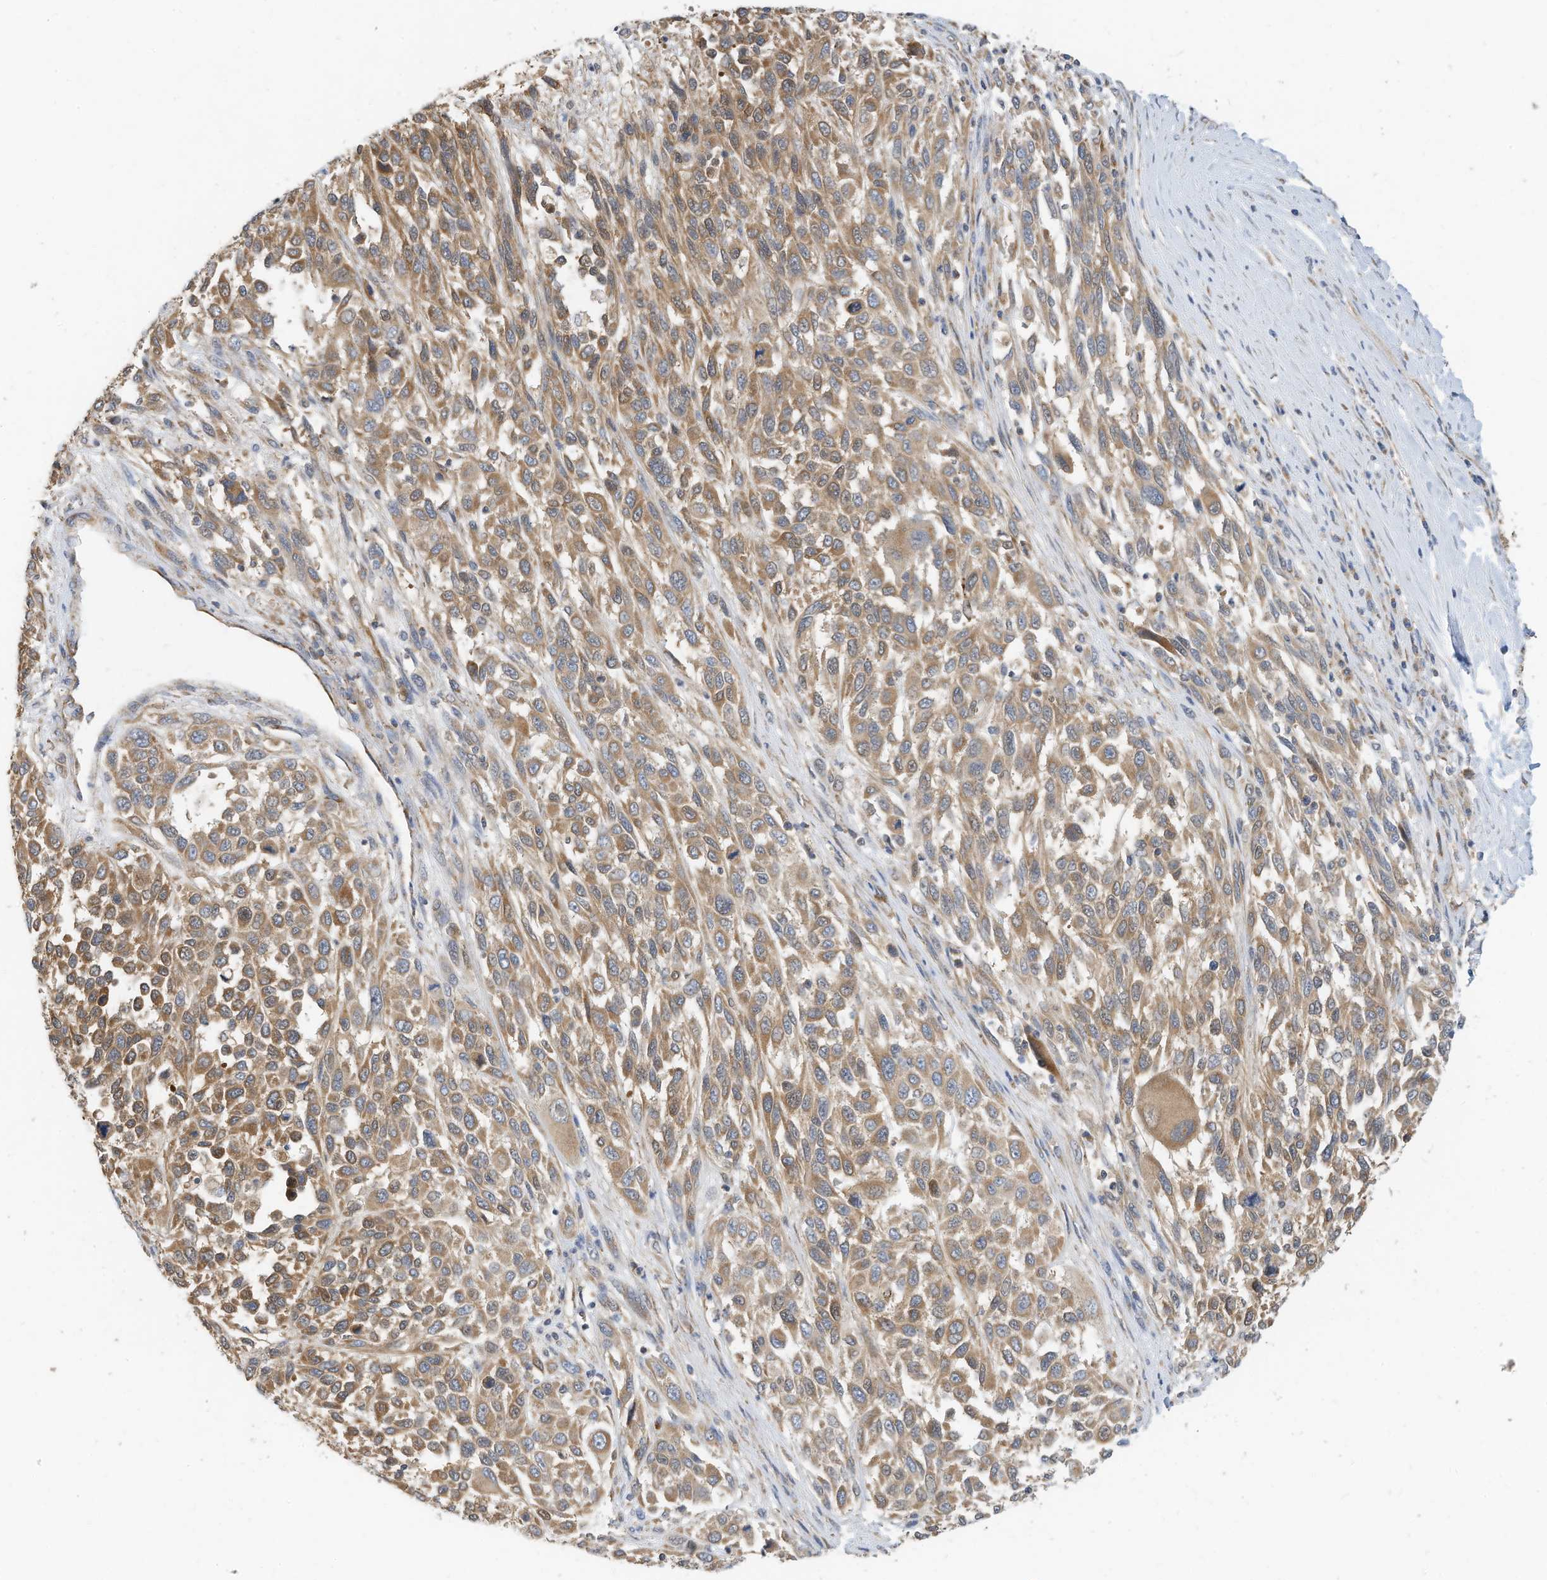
{"staining": {"intensity": "moderate", "quantity": ">75%", "location": "cytoplasmic/membranous"}, "tissue": "melanoma", "cell_type": "Tumor cells", "image_type": "cancer", "snomed": [{"axis": "morphology", "description": "Malignant melanoma, Metastatic site"}, {"axis": "topography", "description": "Lymph node"}], "caption": "Melanoma stained for a protein exhibits moderate cytoplasmic/membranous positivity in tumor cells.", "gene": "METTL6", "patient": {"sex": "male", "age": 61}}